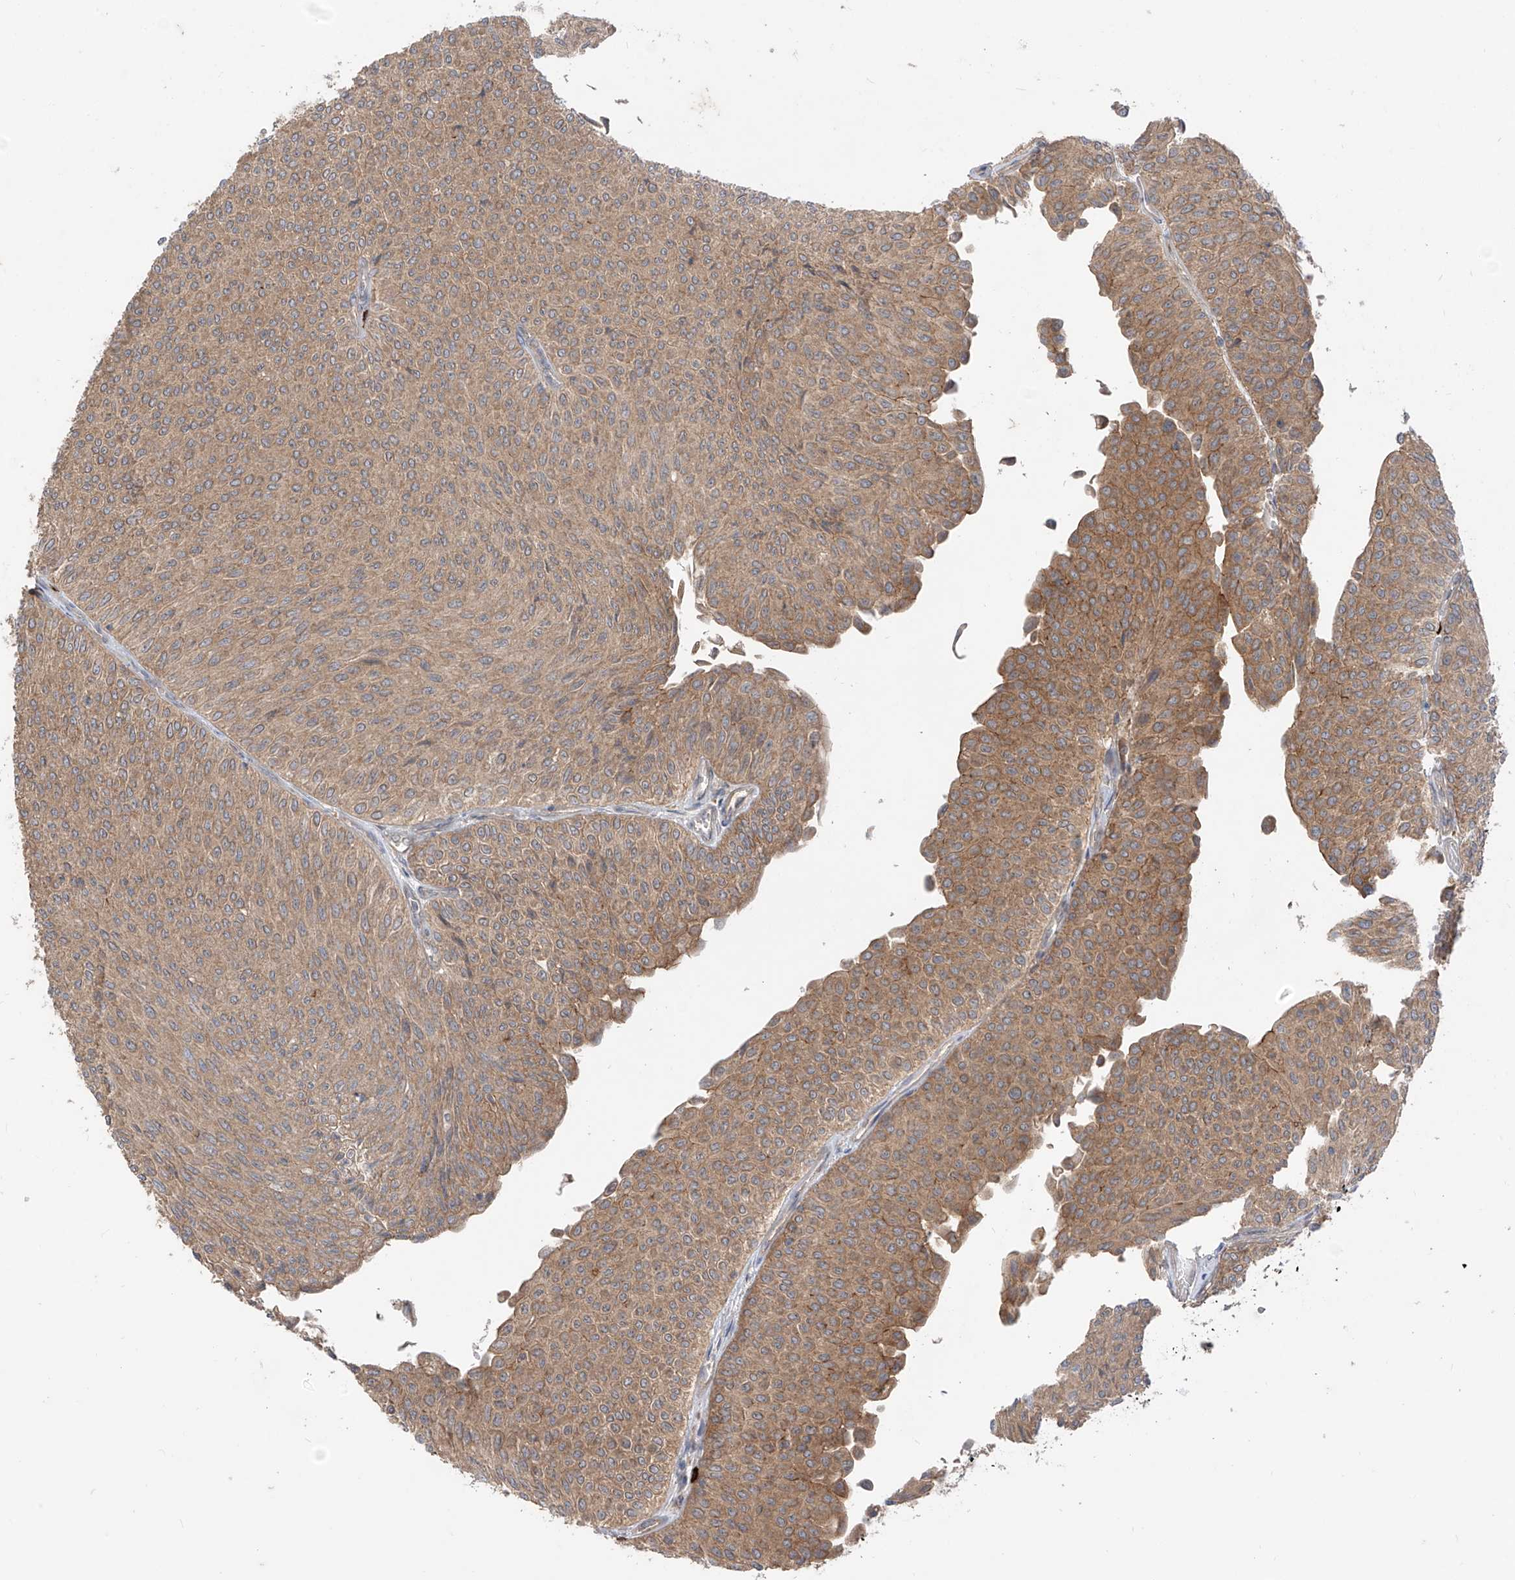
{"staining": {"intensity": "moderate", "quantity": ">75%", "location": "cytoplasmic/membranous"}, "tissue": "urothelial cancer", "cell_type": "Tumor cells", "image_type": "cancer", "snomed": [{"axis": "morphology", "description": "Urothelial carcinoma, Low grade"}, {"axis": "topography", "description": "Urinary bladder"}], "caption": "This histopathology image shows IHC staining of human urothelial cancer, with medium moderate cytoplasmic/membranous positivity in approximately >75% of tumor cells.", "gene": "MTUS2", "patient": {"sex": "male", "age": 78}}